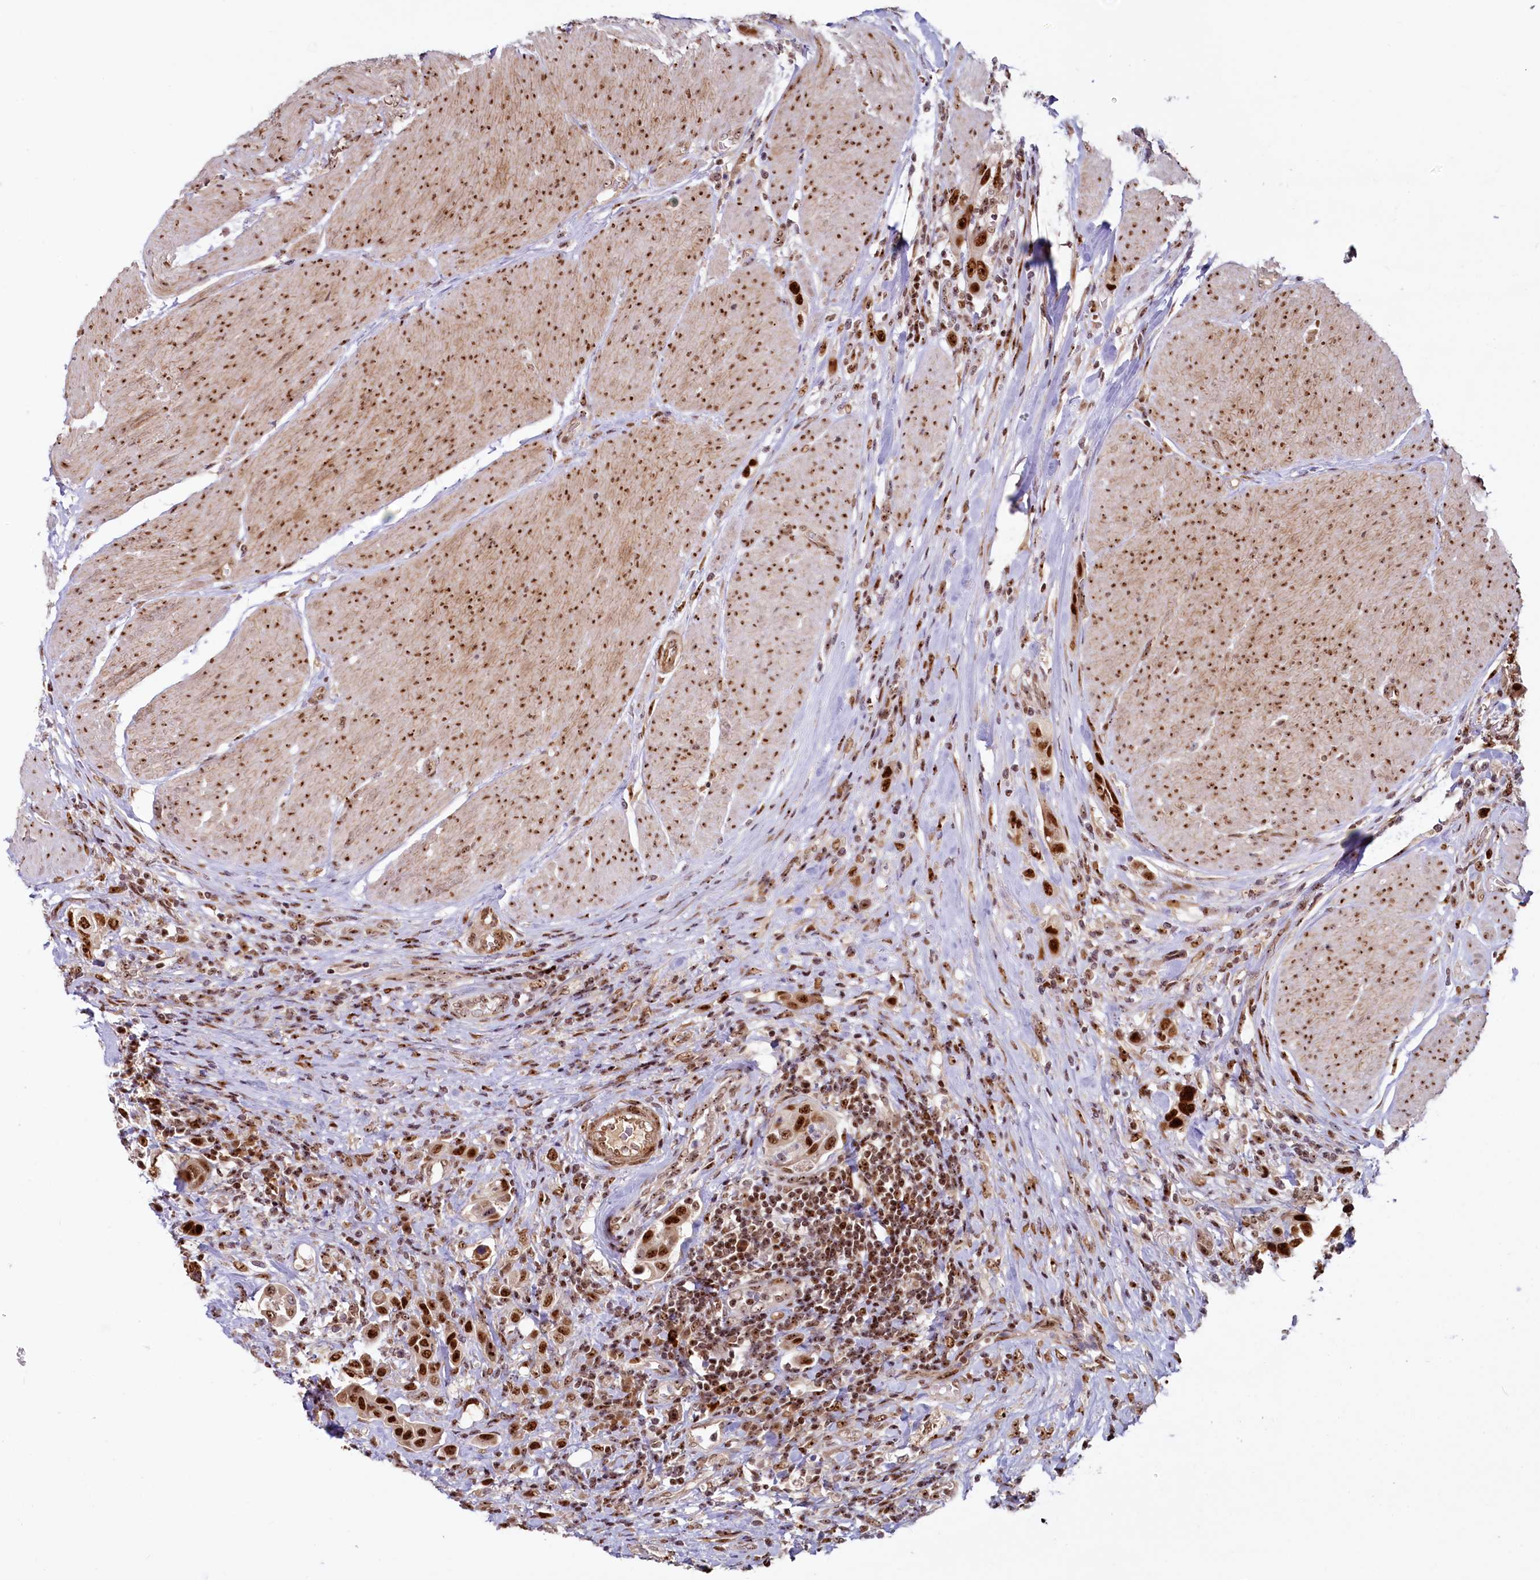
{"staining": {"intensity": "strong", "quantity": ">75%", "location": "nuclear"}, "tissue": "urothelial cancer", "cell_type": "Tumor cells", "image_type": "cancer", "snomed": [{"axis": "morphology", "description": "Urothelial carcinoma, High grade"}, {"axis": "topography", "description": "Urinary bladder"}], "caption": "Strong nuclear protein expression is seen in about >75% of tumor cells in high-grade urothelial carcinoma.", "gene": "TCOF1", "patient": {"sex": "male", "age": 50}}